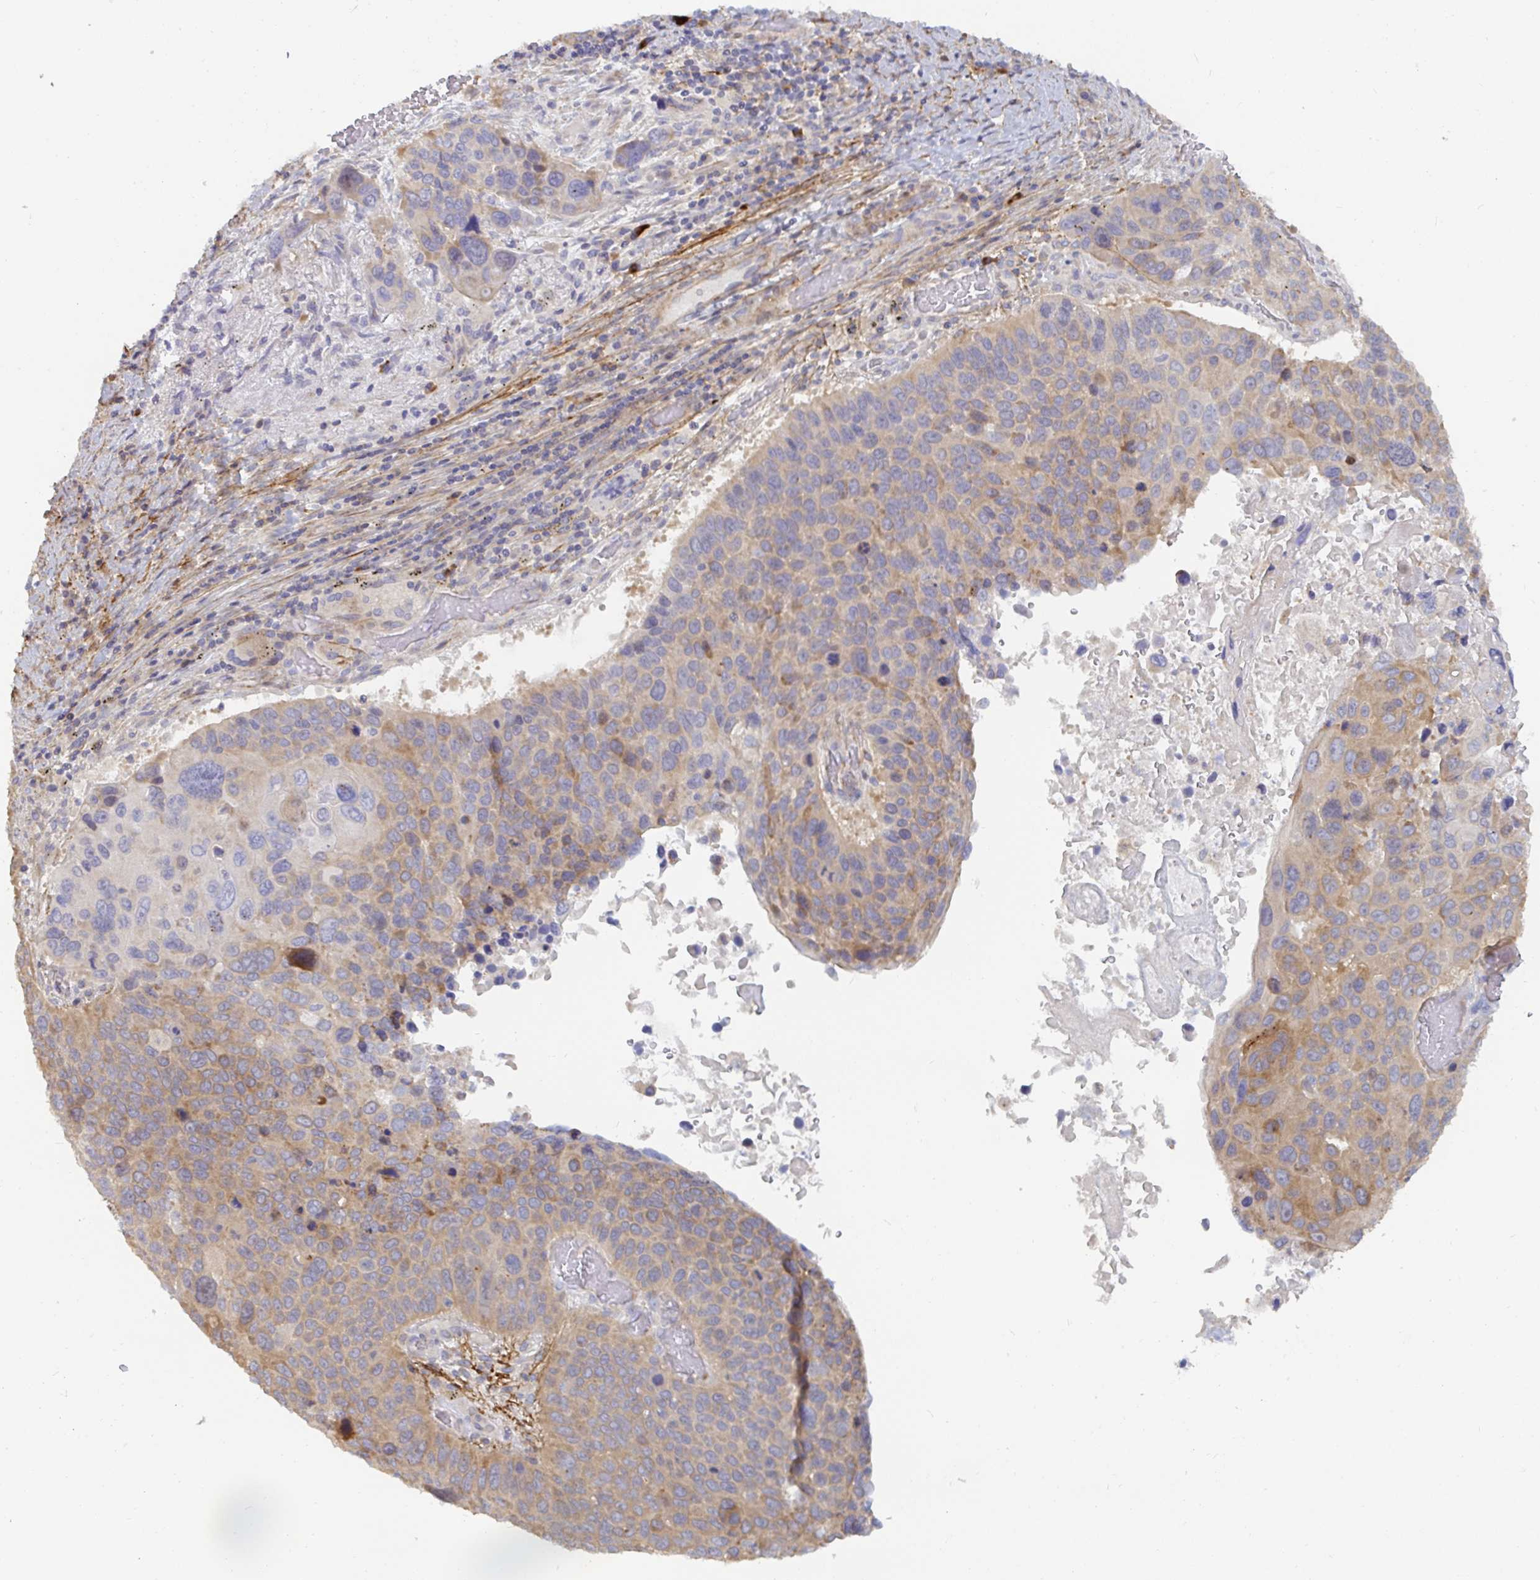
{"staining": {"intensity": "weak", "quantity": "25%-75%", "location": "cytoplasmic/membranous"}, "tissue": "lung cancer", "cell_type": "Tumor cells", "image_type": "cancer", "snomed": [{"axis": "morphology", "description": "Squamous cell carcinoma, NOS"}, {"axis": "topography", "description": "Lung"}], "caption": "Human lung squamous cell carcinoma stained with a protein marker reveals weak staining in tumor cells.", "gene": "SSH2", "patient": {"sex": "male", "age": 68}}